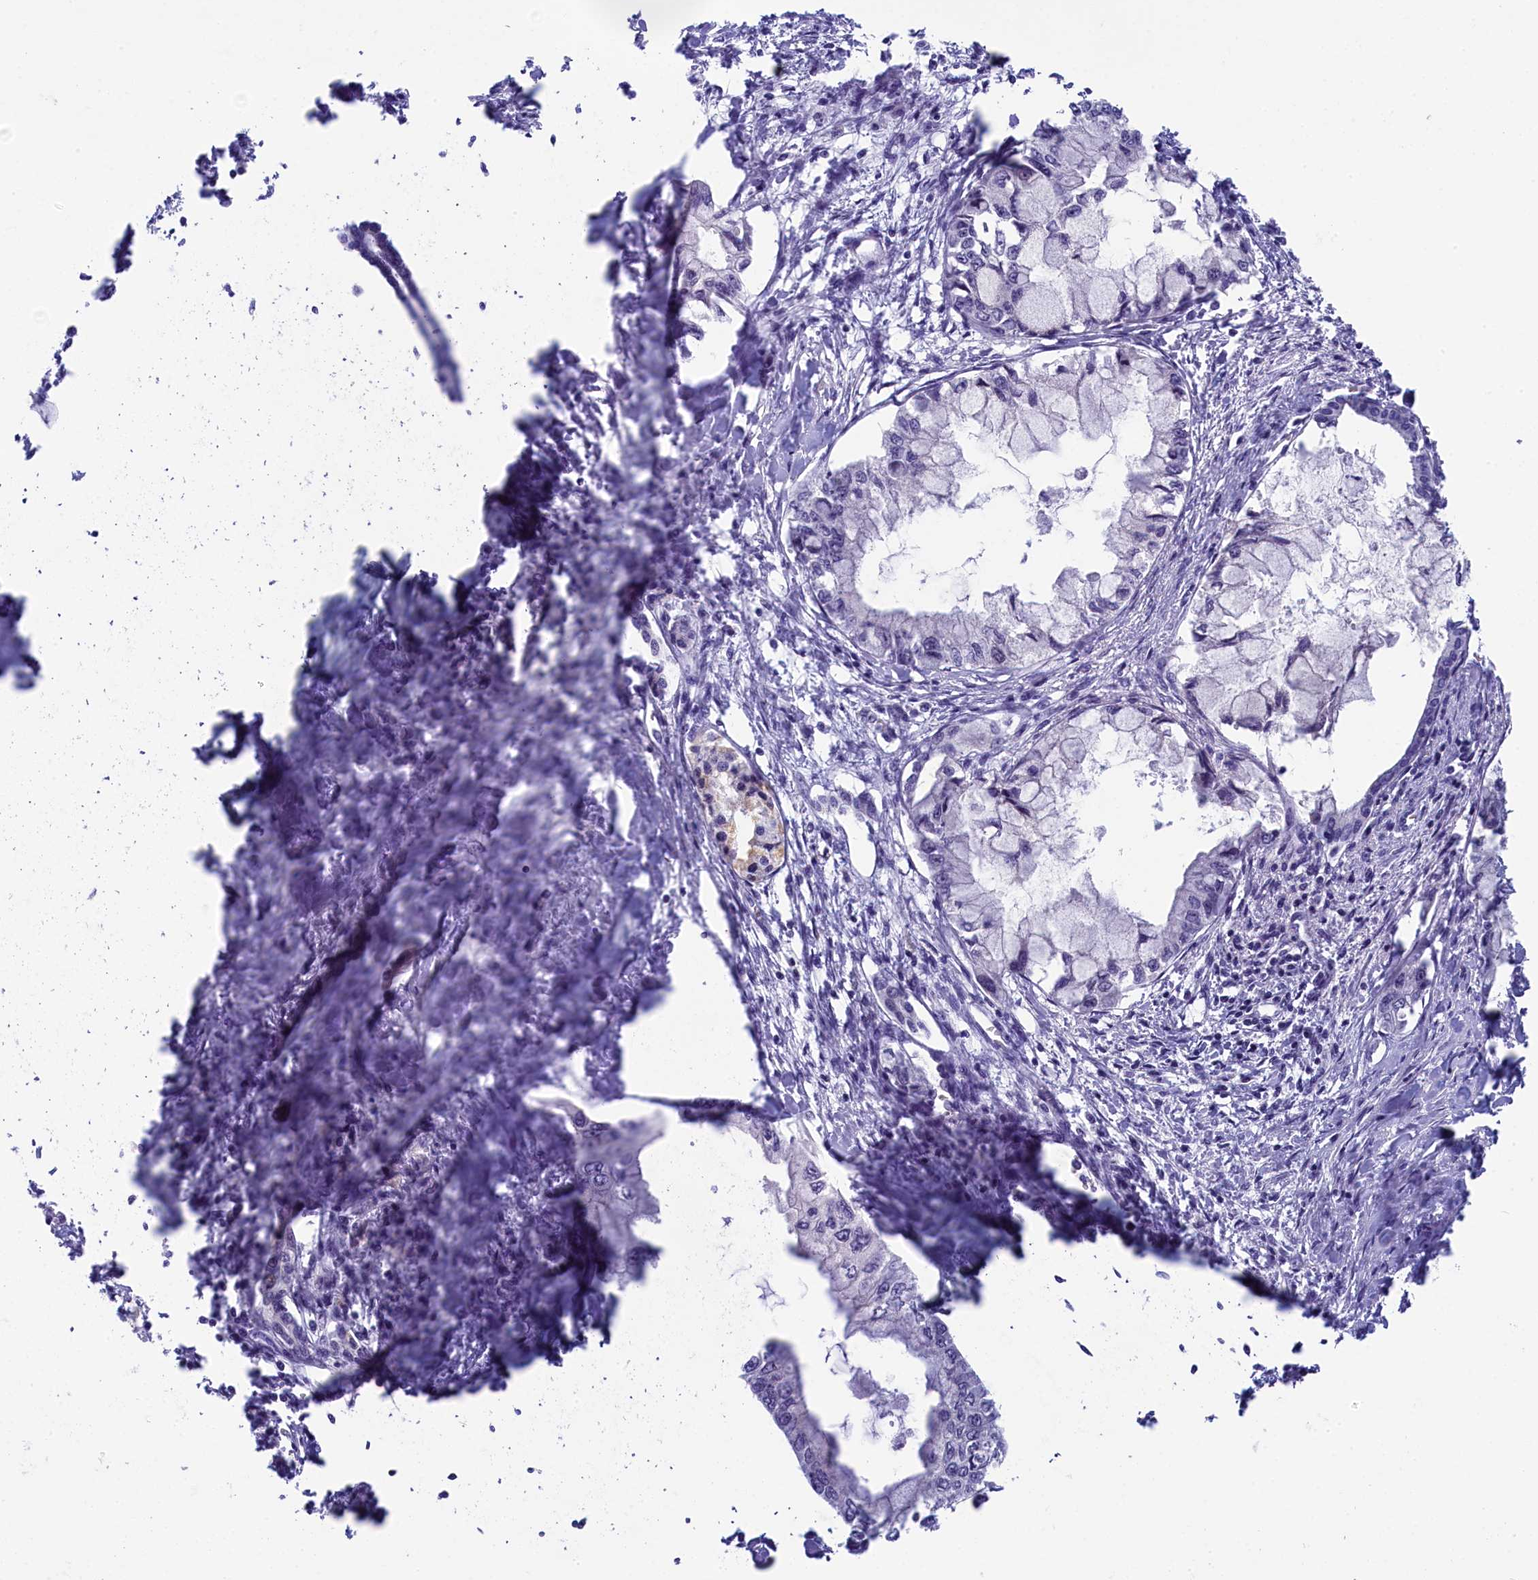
{"staining": {"intensity": "negative", "quantity": "none", "location": "none"}, "tissue": "pancreatic cancer", "cell_type": "Tumor cells", "image_type": "cancer", "snomed": [{"axis": "morphology", "description": "Adenocarcinoma, NOS"}, {"axis": "topography", "description": "Pancreas"}], "caption": "High power microscopy histopathology image of an immunohistochemistry (IHC) photomicrograph of pancreatic cancer (adenocarcinoma), revealing no significant positivity in tumor cells.", "gene": "CRAMP1", "patient": {"sex": "male", "age": 48}}